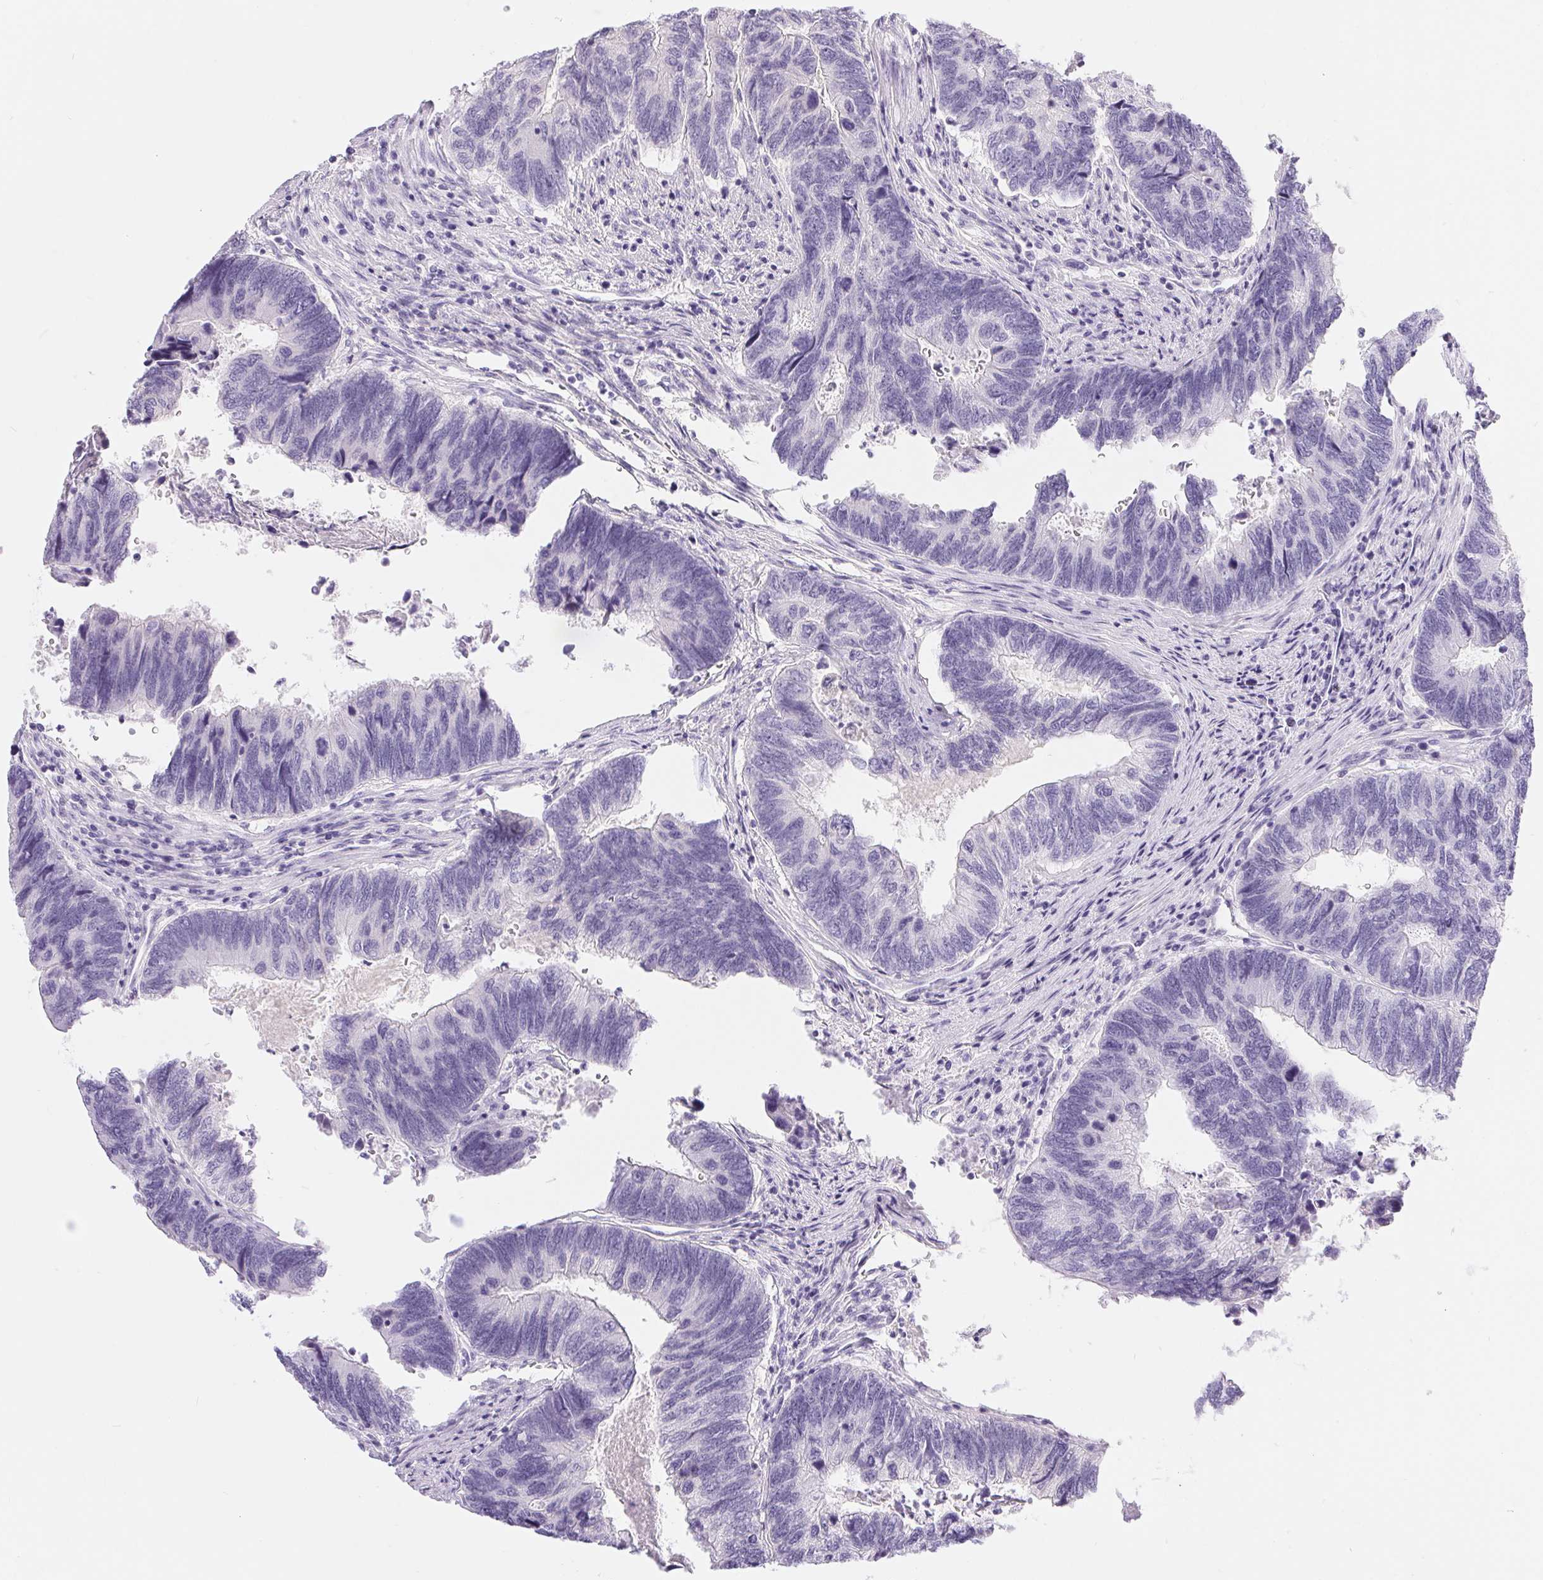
{"staining": {"intensity": "negative", "quantity": "none", "location": "none"}, "tissue": "colorectal cancer", "cell_type": "Tumor cells", "image_type": "cancer", "snomed": [{"axis": "morphology", "description": "Adenocarcinoma, NOS"}, {"axis": "topography", "description": "Colon"}], "caption": "This micrograph is of colorectal adenocarcinoma stained with immunohistochemistry to label a protein in brown with the nuclei are counter-stained blue. There is no staining in tumor cells.", "gene": "XDH", "patient": {"sex": "female", "age": 67}}